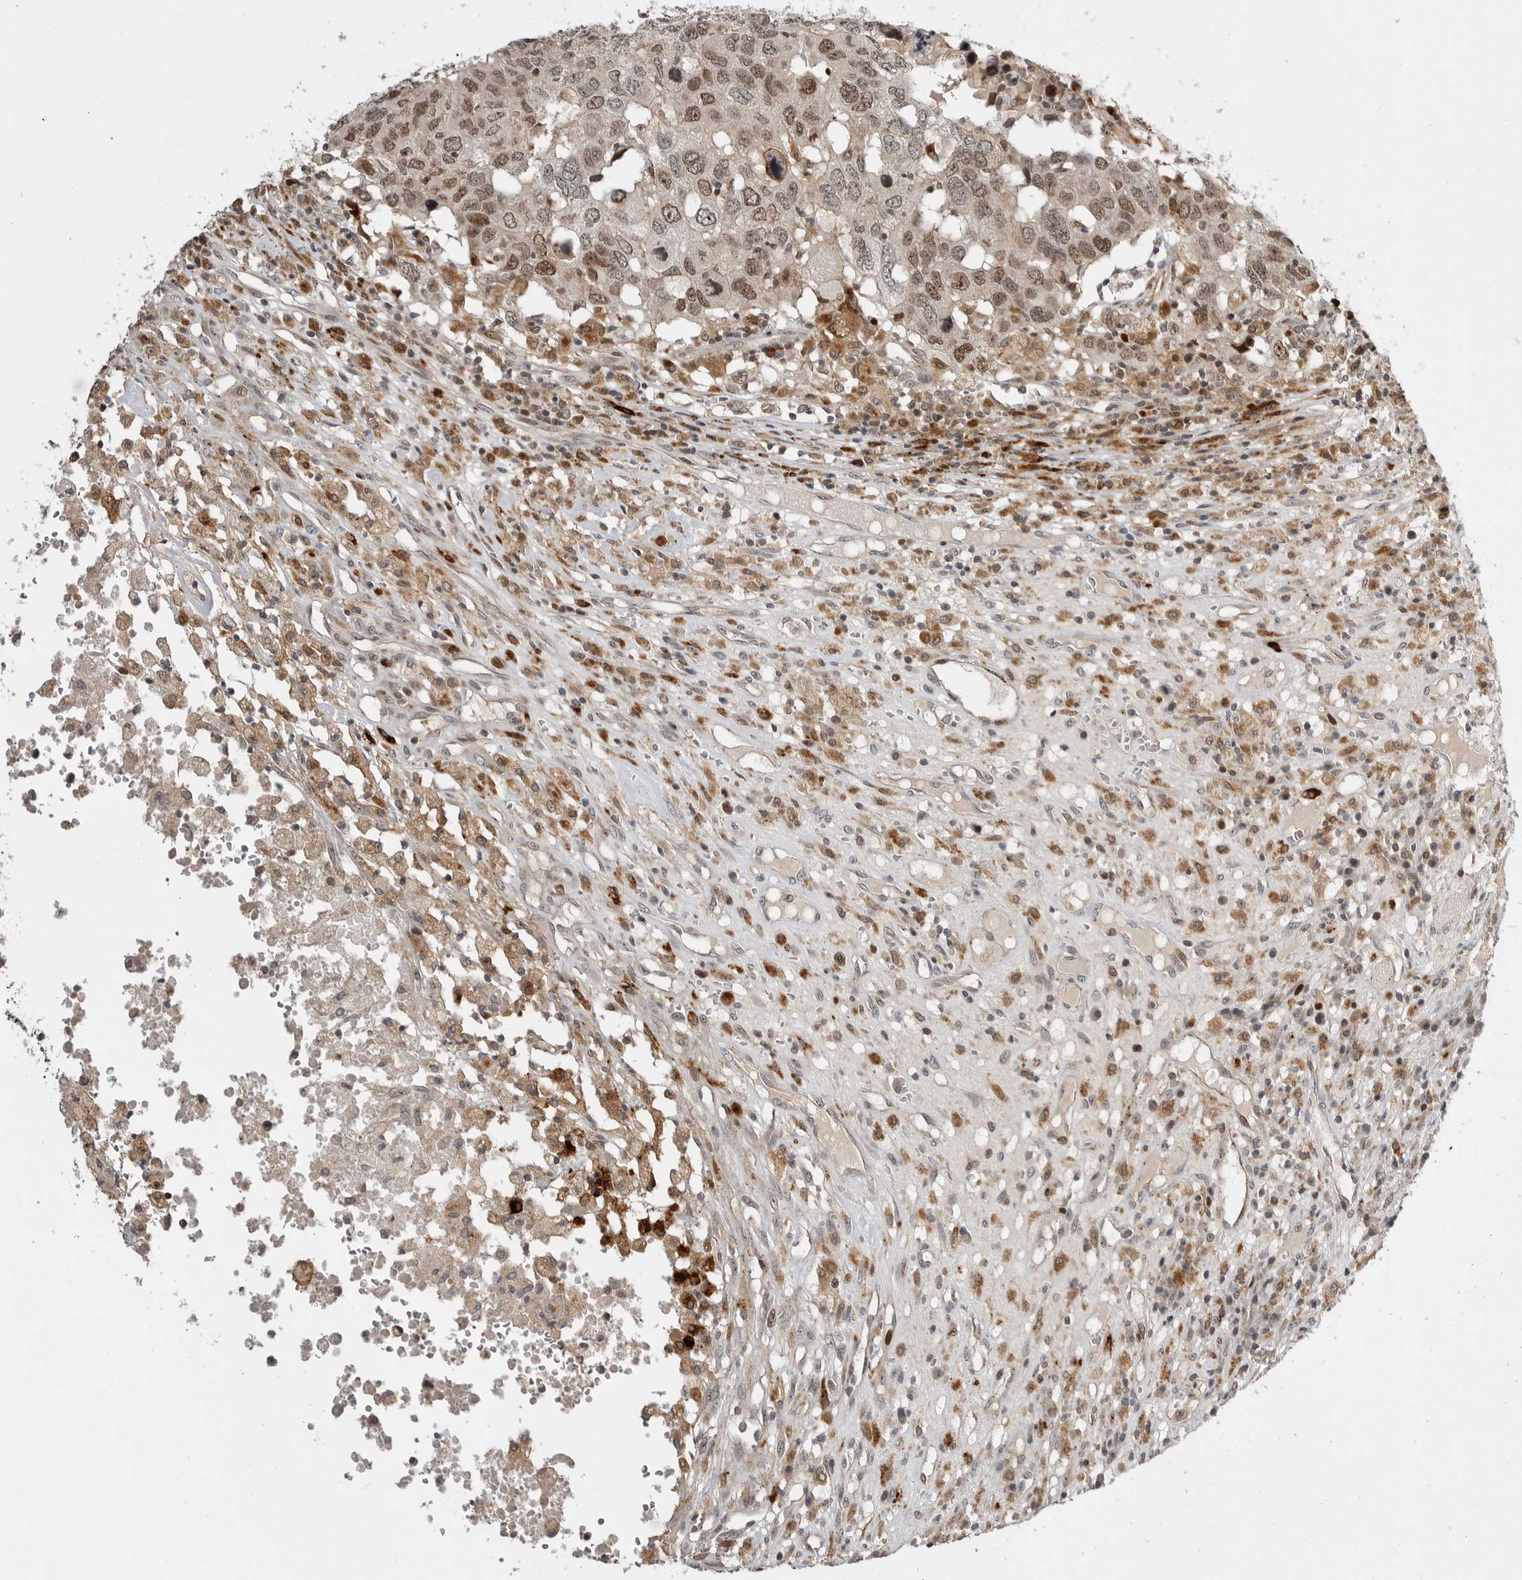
{"staining": {"intensity": "moderate", "quantity": ">75%", "location": "nuclear"}, "tissue": "head and neck cancer", "cell_type": "Tumor cells", "image_type": "cancer", "snomed": [{"axis": "morphology", "description": "Squamous cell carcinoma, NOS"}, {"axis": "topography", "description": "Head-Neck"}], "caption": "Immunohistochemical staining of squamous cell carcinoma (head and neck) displays medium levels of moderate nuclear protein expression in about >75% of tumor cells.", "gene": "CSNK1G3", "patient": {"sex": "male", "age": 66}}